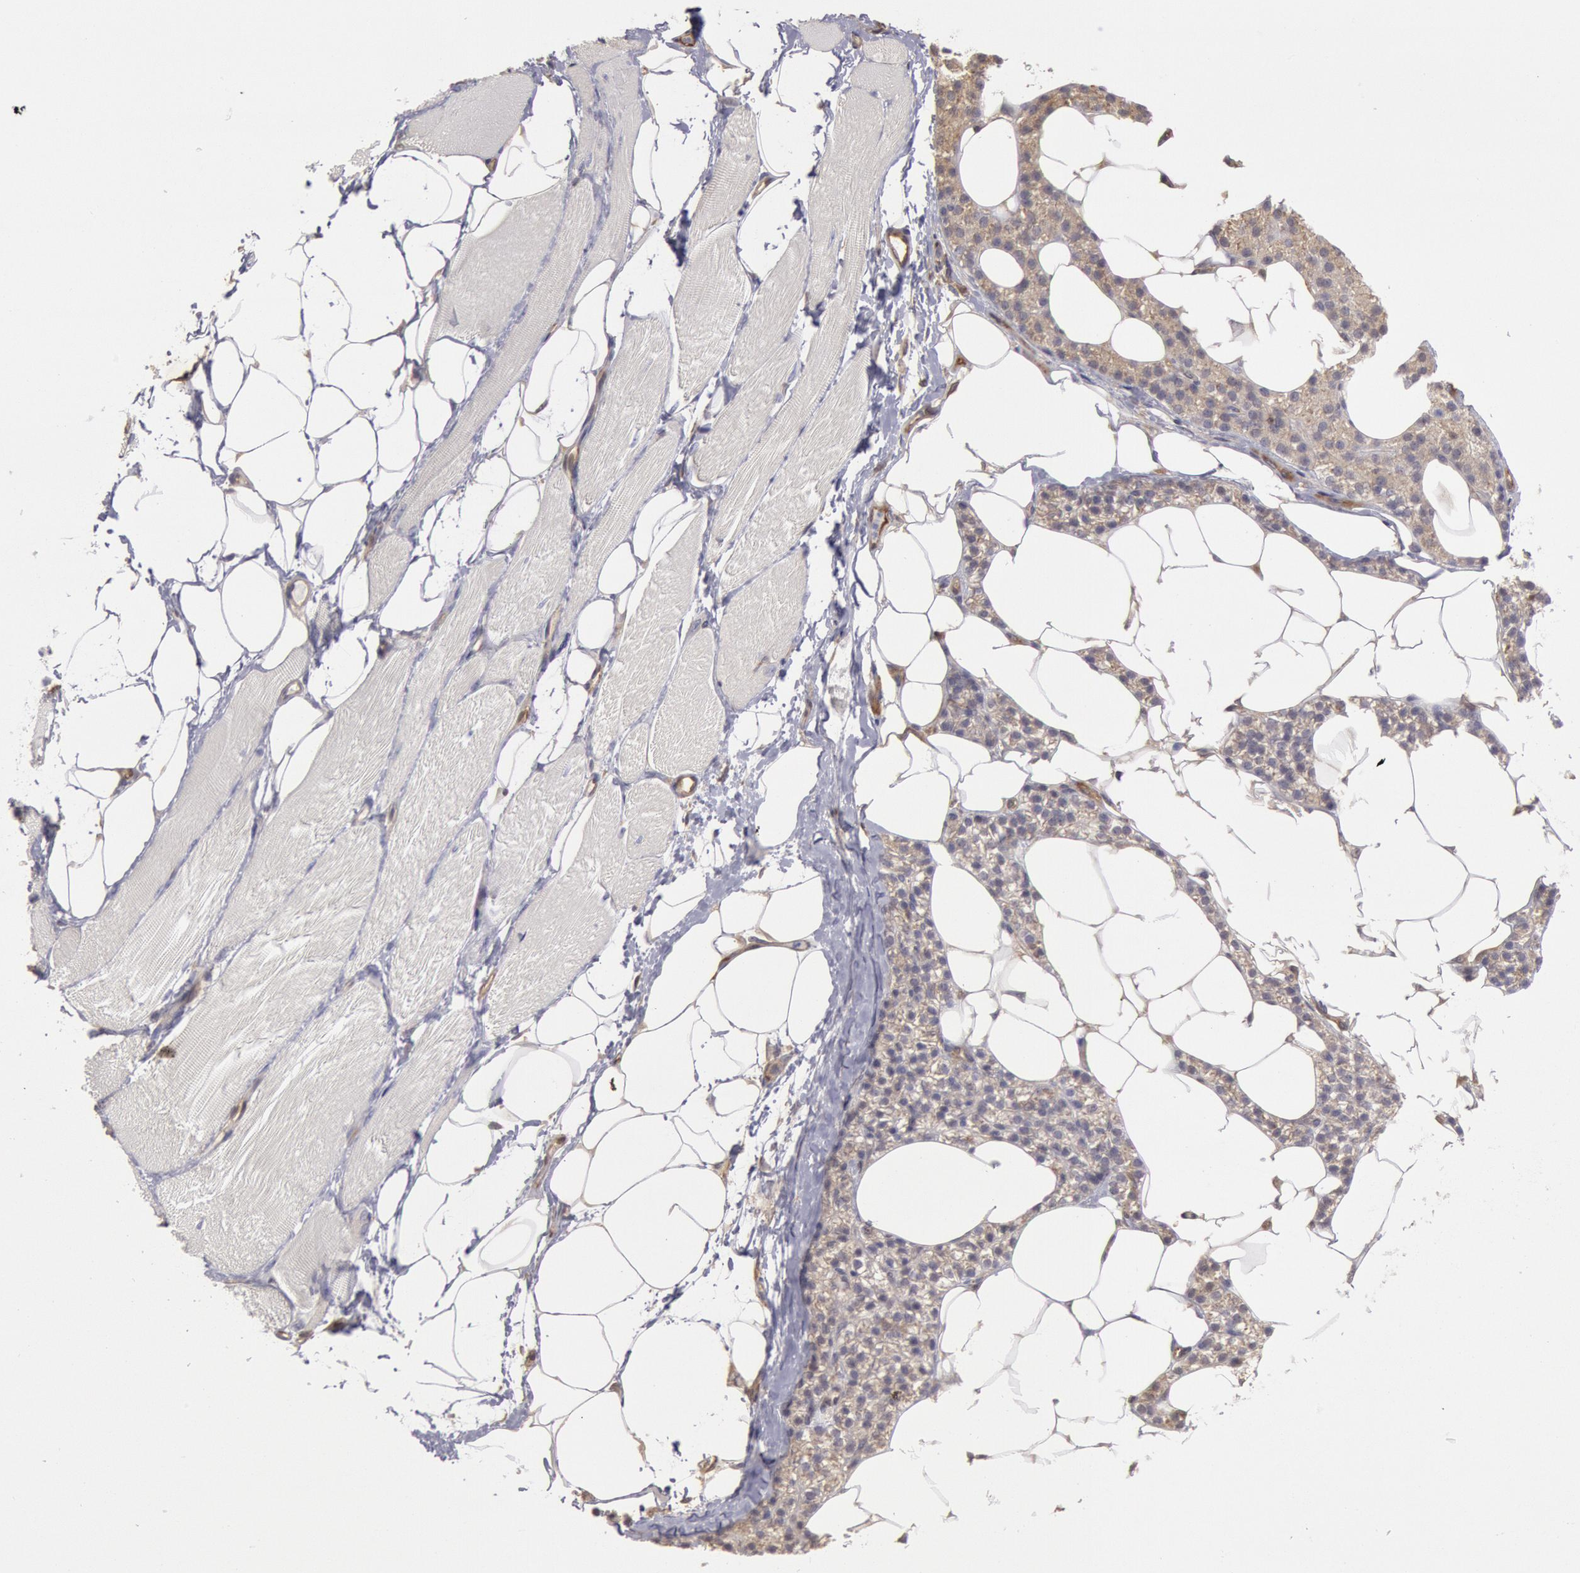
{"staining": {"intensity": "negative", "quantity": "none", "location": "none"}, "tissue": "skeletal muscle", "cell_type": "Myocytes", "image_type": "normal", "snomed": [{"axis": "morphology", "description": "Normal tissue, NOS"}, {"axis": "topography", "description": "Skeletal muscle"}, {"axis": "topography", "description": "Parathyroid gland"}], "caption": "Immunohistochemical staining of normal human skeletal muscle demonstrates no significant positivity in myocytes. The staining was performed using DAB (3,3'-diaminobenzidine) to visualize the protein expression in brown, while the nuclei were stained in blue with hematoxylin (Magnification: 20x).", "gene": "CCDC50", "patient": {"sex": "female", "age": 37}}